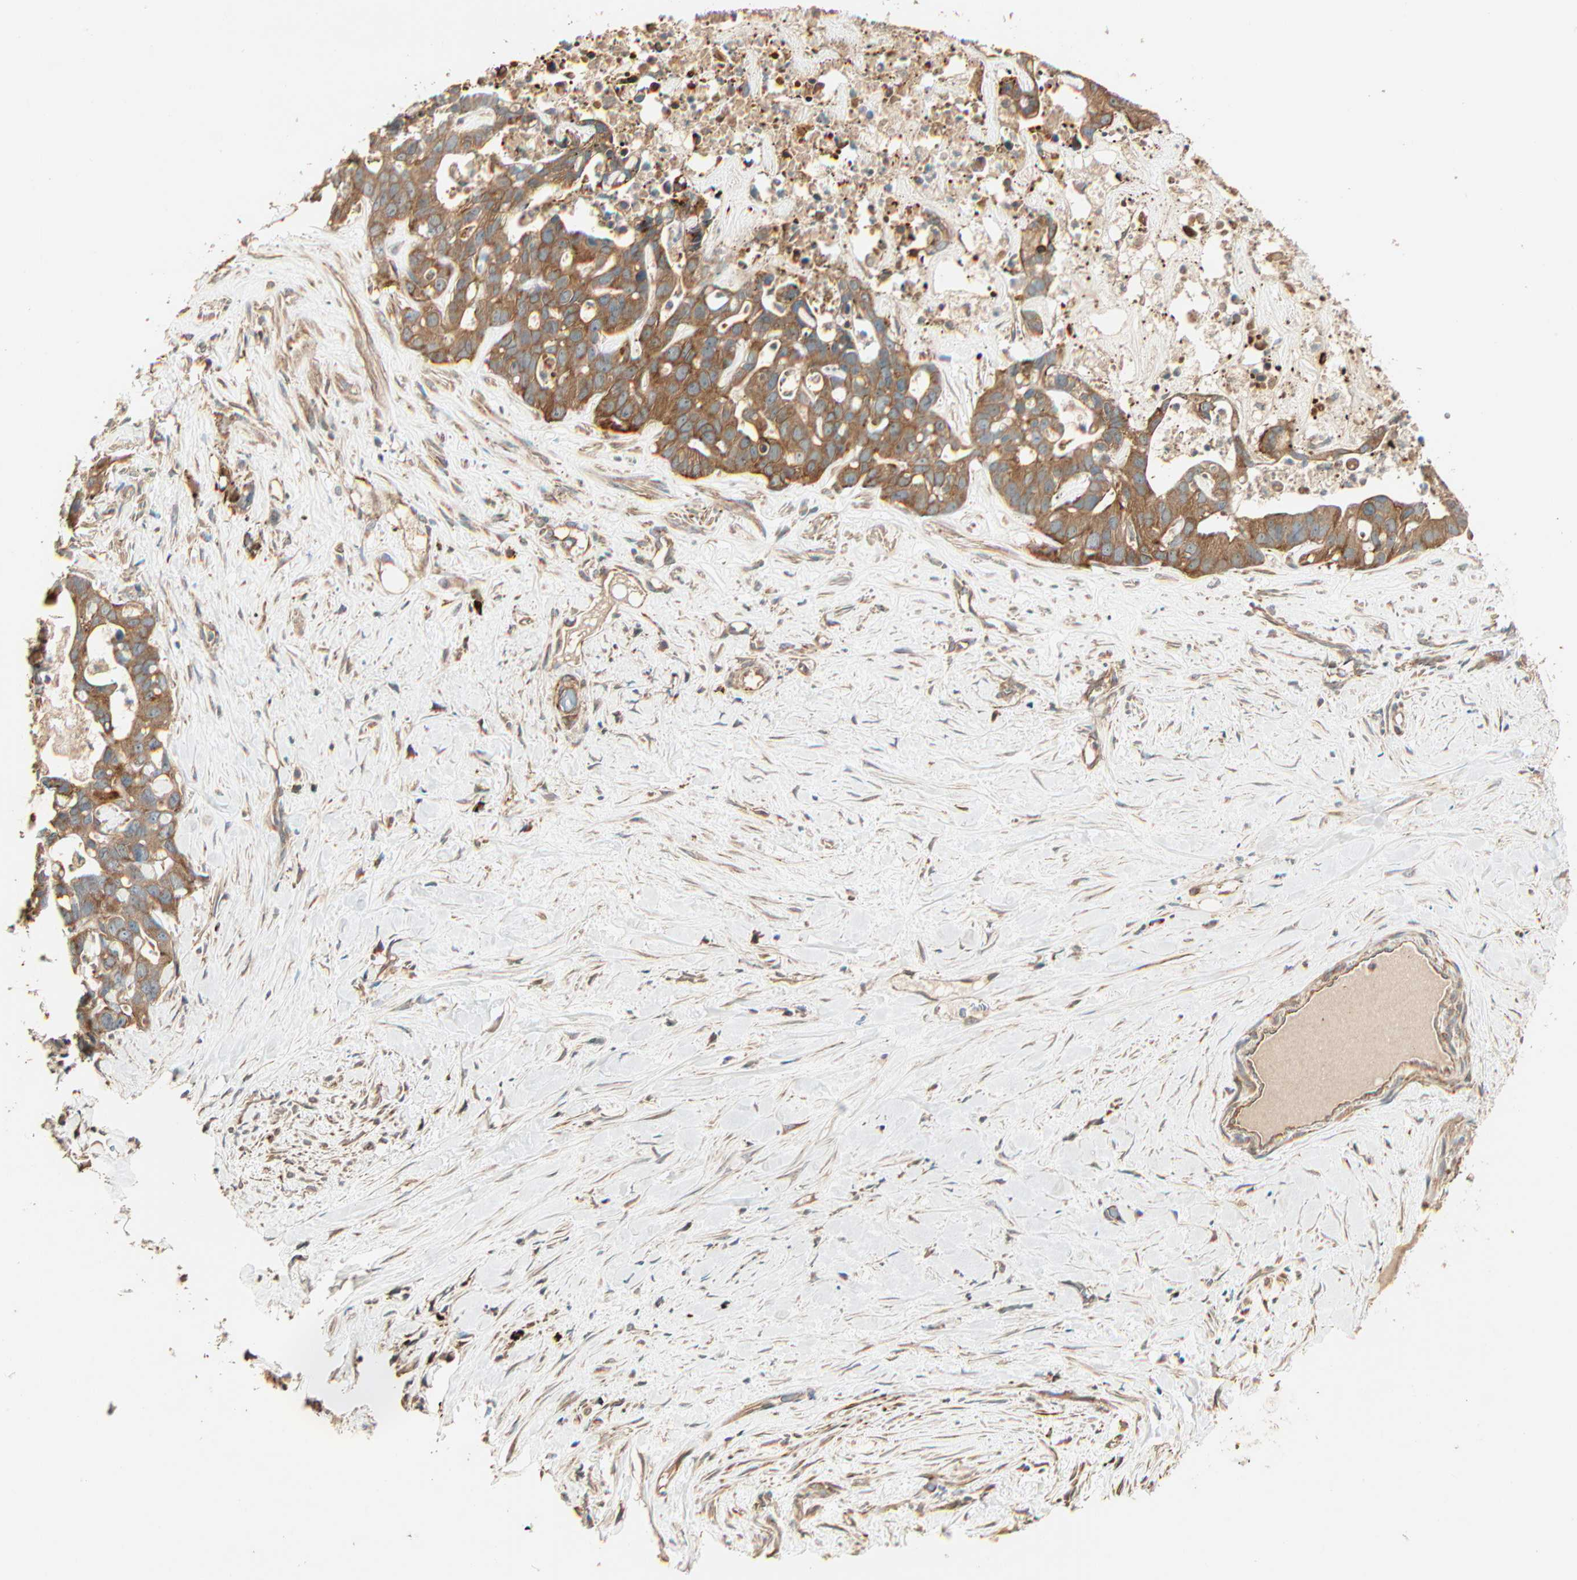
{"staining": {"intensity": "strong", "quantity": ">75%", "location": "cytoplasmic/membranous"}, "tissue": "liver cancer", "cell_type": "Tumor cells", "image_type": "cancer", "snomed": [{"axis": "morphology", "description": "Cholangiocarcinoma"}, {"axis": "topography", "description": "Liver"}], "caption": "A high amount of strong cytoplasmic/membranous expression is identified in about >75% of tumor cells in liver cancer (cholangiocarcinoma) tissue.", "gene": "GALK1", "patient": {"sex": "female", "age": 65}}